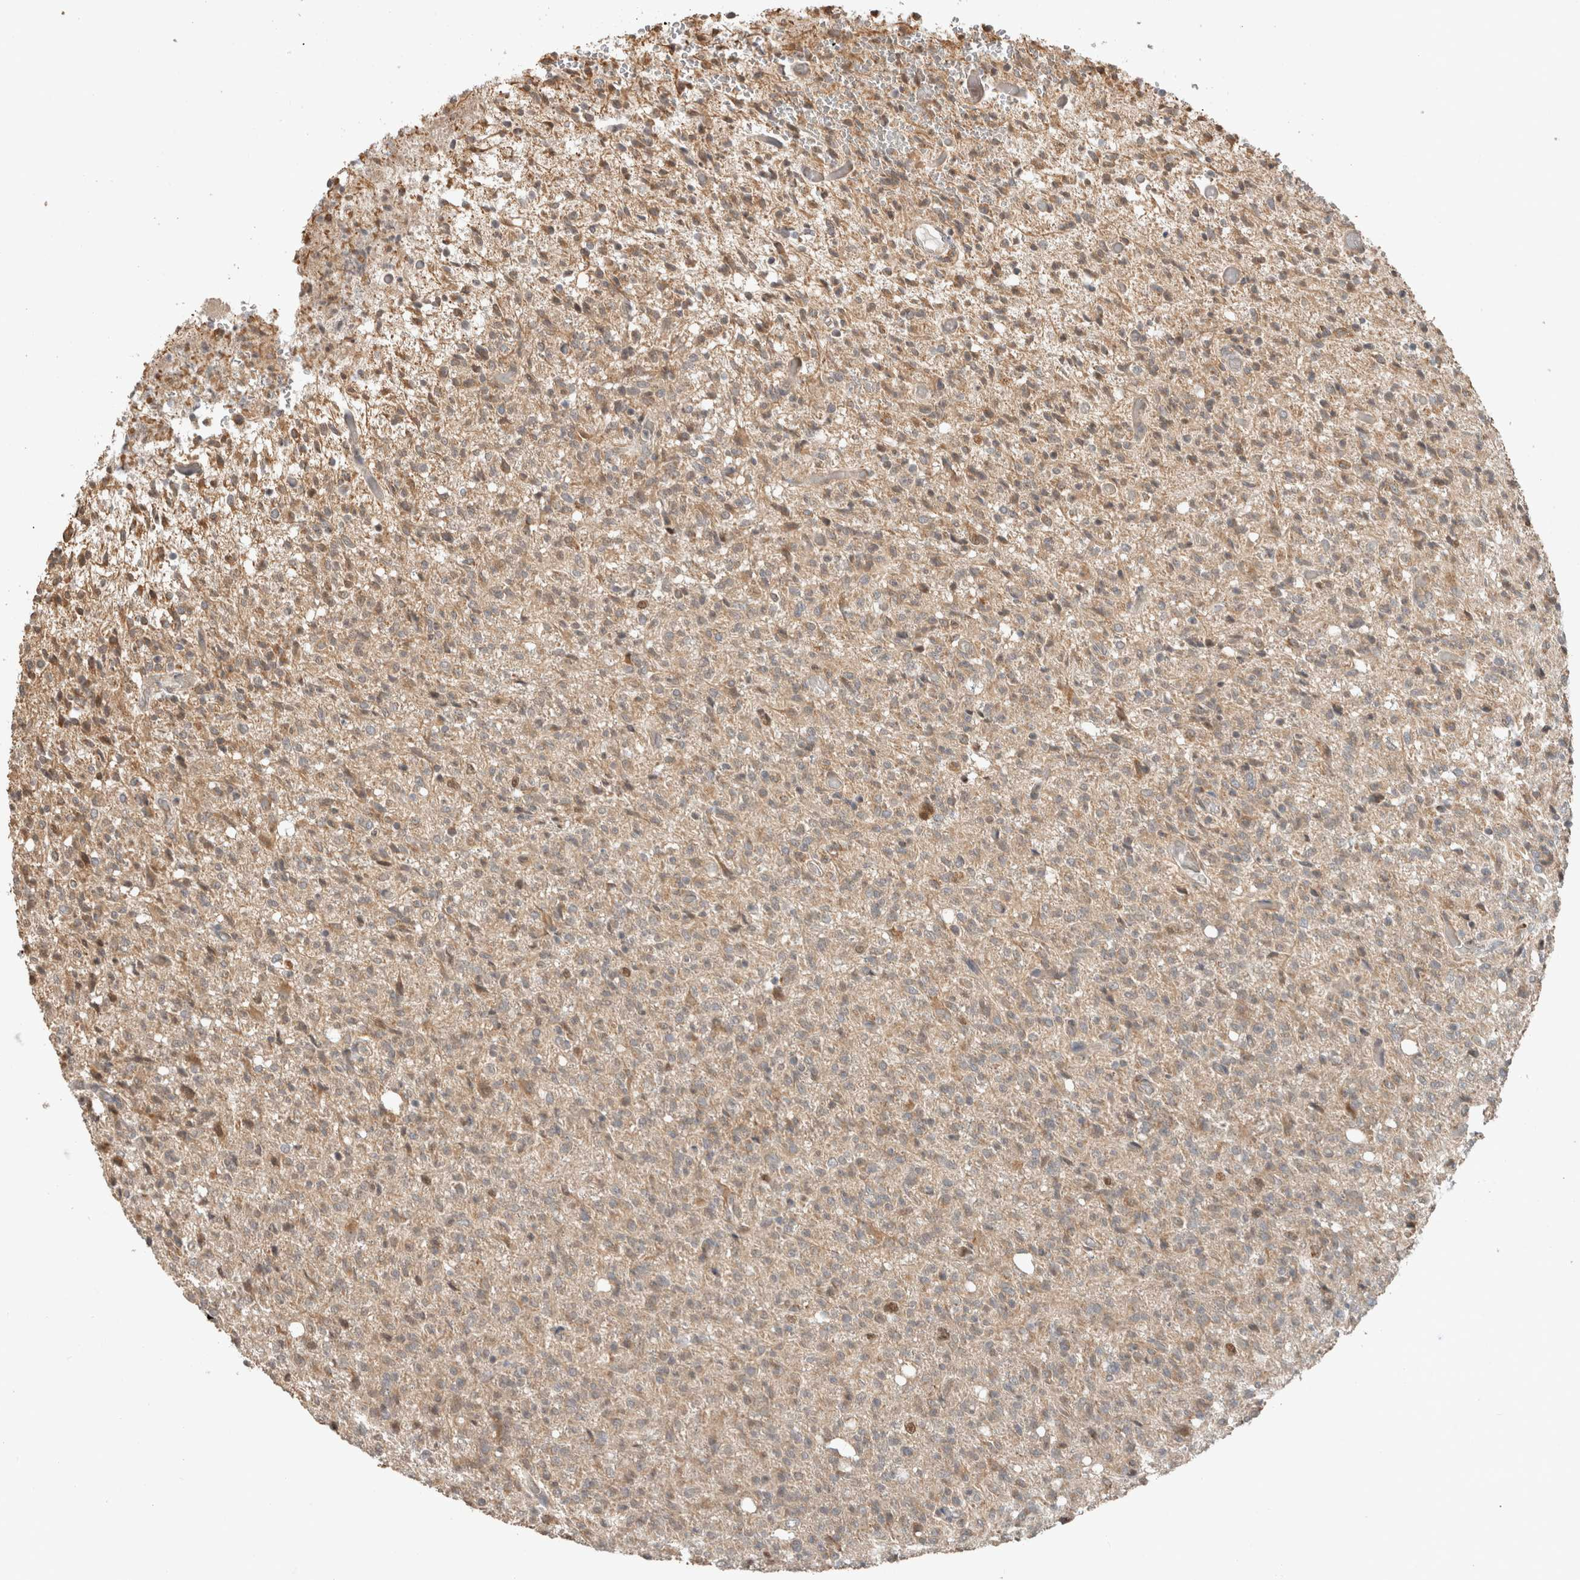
{"staining": {"intensity": "weak", "quantity": ">75%", "location": "cytoplasmic/membranous"}, "tissue": "glioma", "cell_type": "Tumor cells", "image_type": "cancer", "snomed": [{"axis": "morphology", "description": "Glioma, malignant, High grade"}, {"axis": "topography", "description": "Brain"}], "caption": "High-grade glioma (malignant) stained with IHC reveals weak cytoplasmic/membranous expression in approximately >75% of tumor cells. (brown staining indicates protein expression, while blue staining denotes nuclei).", "gene": "GINS4", "patient": {"sex": "female", "age": 57}}